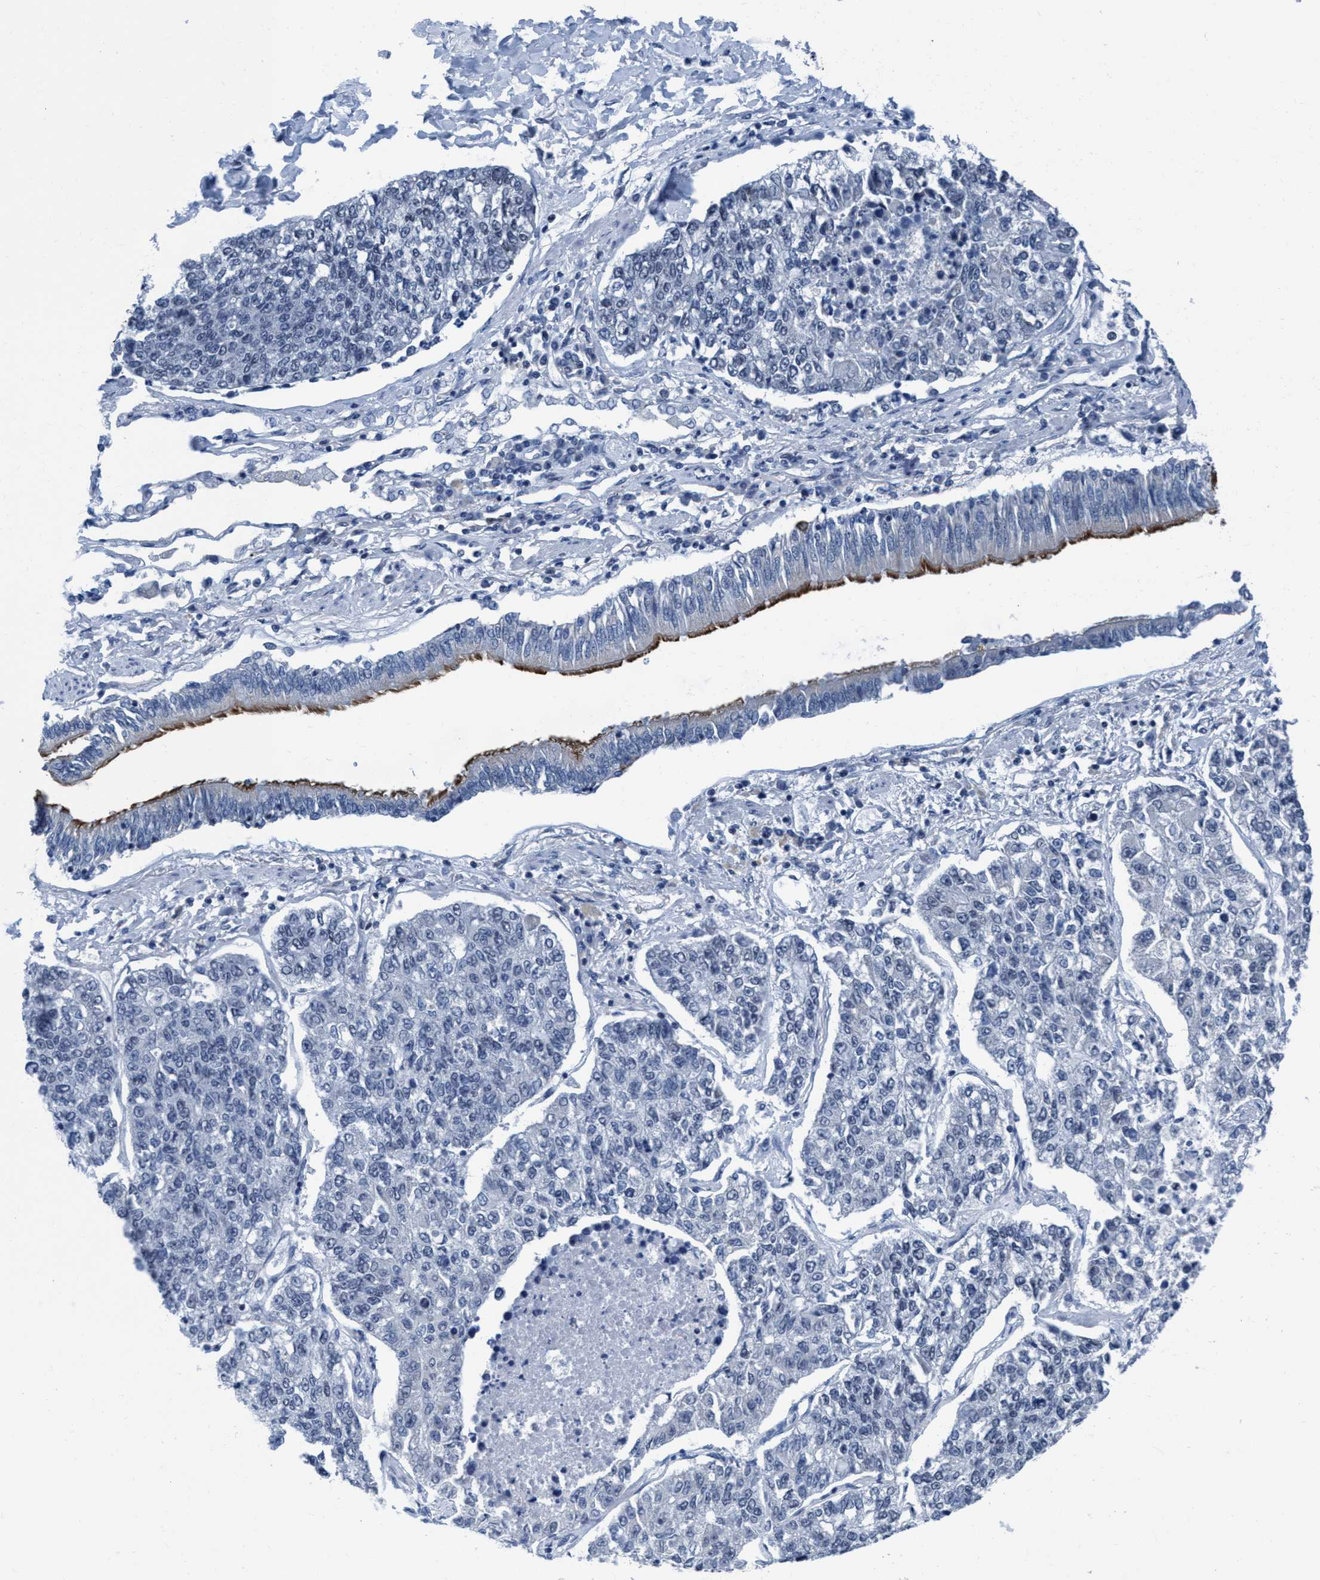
{"staining": {"intensity": "negative", "quantity": "none", "location": "none"}, "tissue": "lung cancer", "cell_type": "Tumor cells", "image_type": "cancer", "snomed": [{"axis": "morphology", "description": "Adenocarcinoma, NOS"}, {"axis": "topography", "description": "Lung"}], "caption": "Lung cancer (adenocarcinoma) was stained to show a protein in brown. There is no significant staining in tumor cells.", "gene": "DNAI1", "patient": {"sex": "male", "age": 49}}